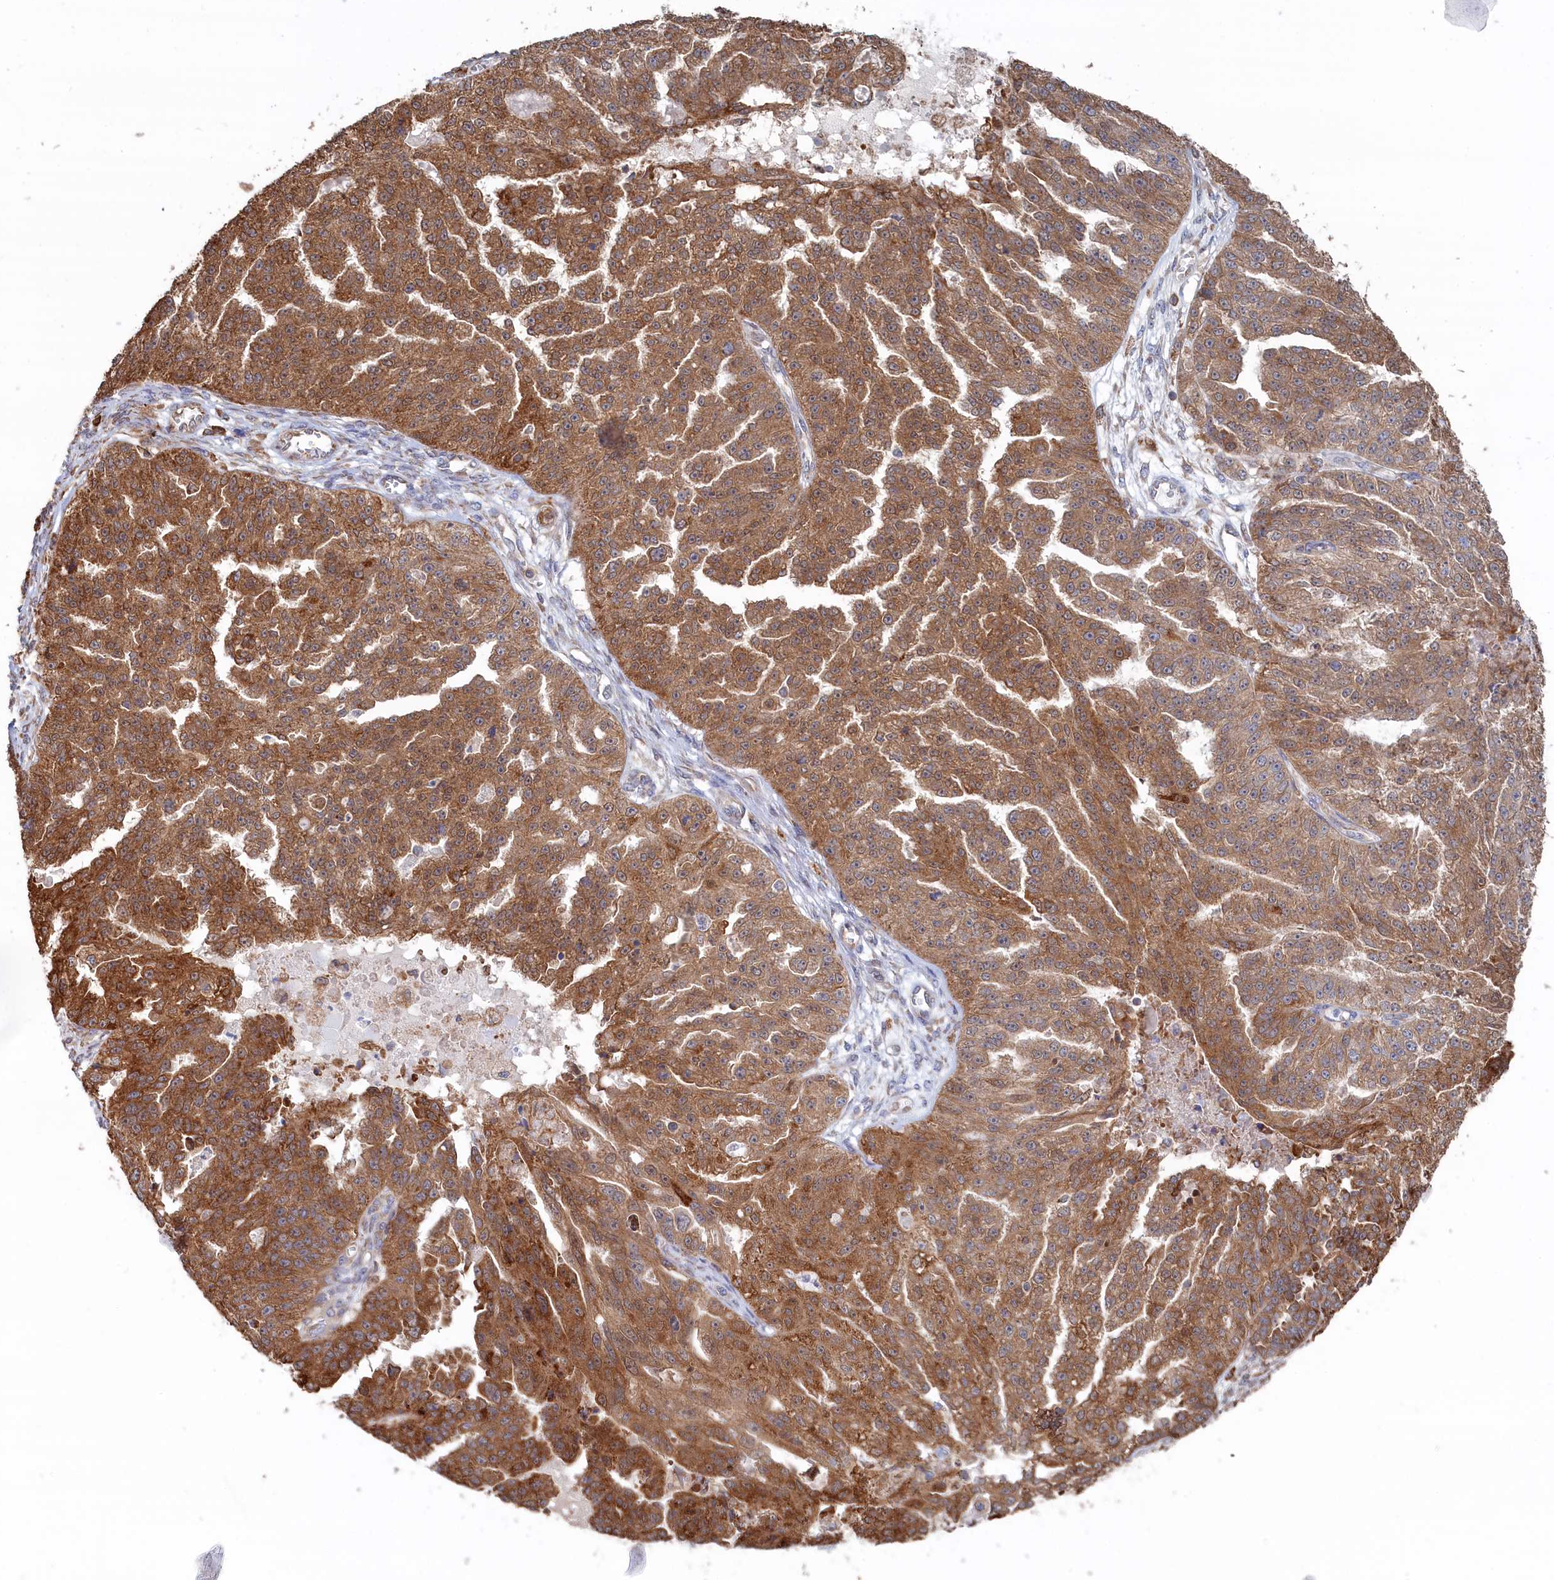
{"staining": {"intensity": "moderate", "quantity": ">75%", "location": "cytoplasmic/membranous"}, "tissue": "ovarian cancer", "cell_type": "Tumor cells", "image_type": "cancer", "snomed": [{"axis": "morphology", "description": "Cystadenocarcinoma, serous, NOS"}, {"axis": "topography", "description": "Ovary"}], "caption": "This histopathology image exhibits immunohistochemistry (IHC) staining of human ovarian serous cystadenocarcinoma, with medium moderate cytoplasmic/membranous positivity in about >75% of tumor cells.", "gene": "BPIFB6", "patient": {"sex": "female", "age": 58}}